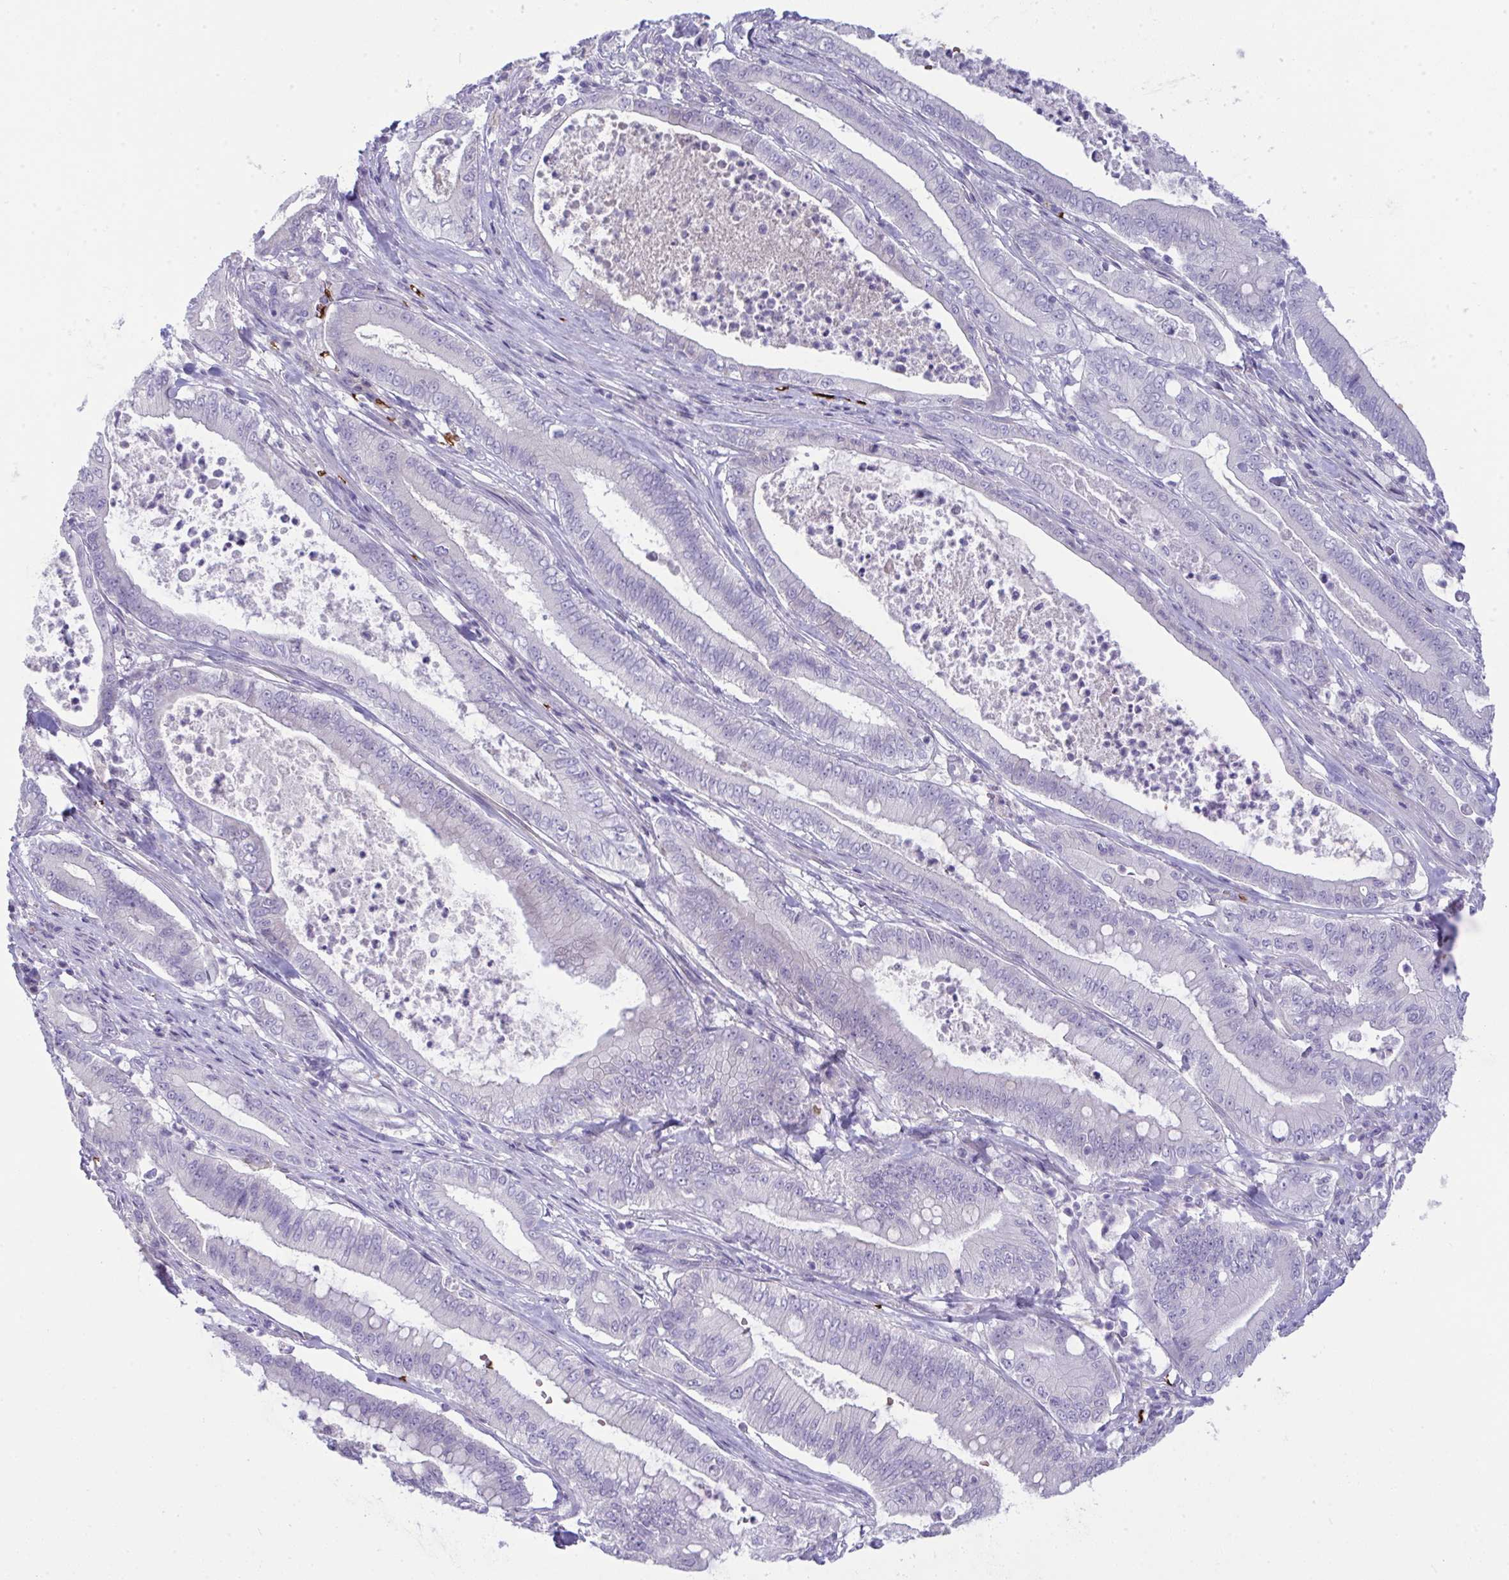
{"staining": {"intensity": "negative", "quantity": "none", "location": "none"}, "tissue": "pancreatic cancer", "cell_type": "Tumor cells", "image_type": "cancer", "snomed": [{"axis": "morphology", "description": "Adenocarcinoma, NOS"}, {"axis": "topography", "description": "Pancreas"}], "caption": "Human pancreatic cancer (adenocarcinoma) stained for a protein using immunohistochemistry (IHC) reveals no staining in tumor cells.", "gene": "SPTB", "patient": {"sex": "male", "age": 71}}